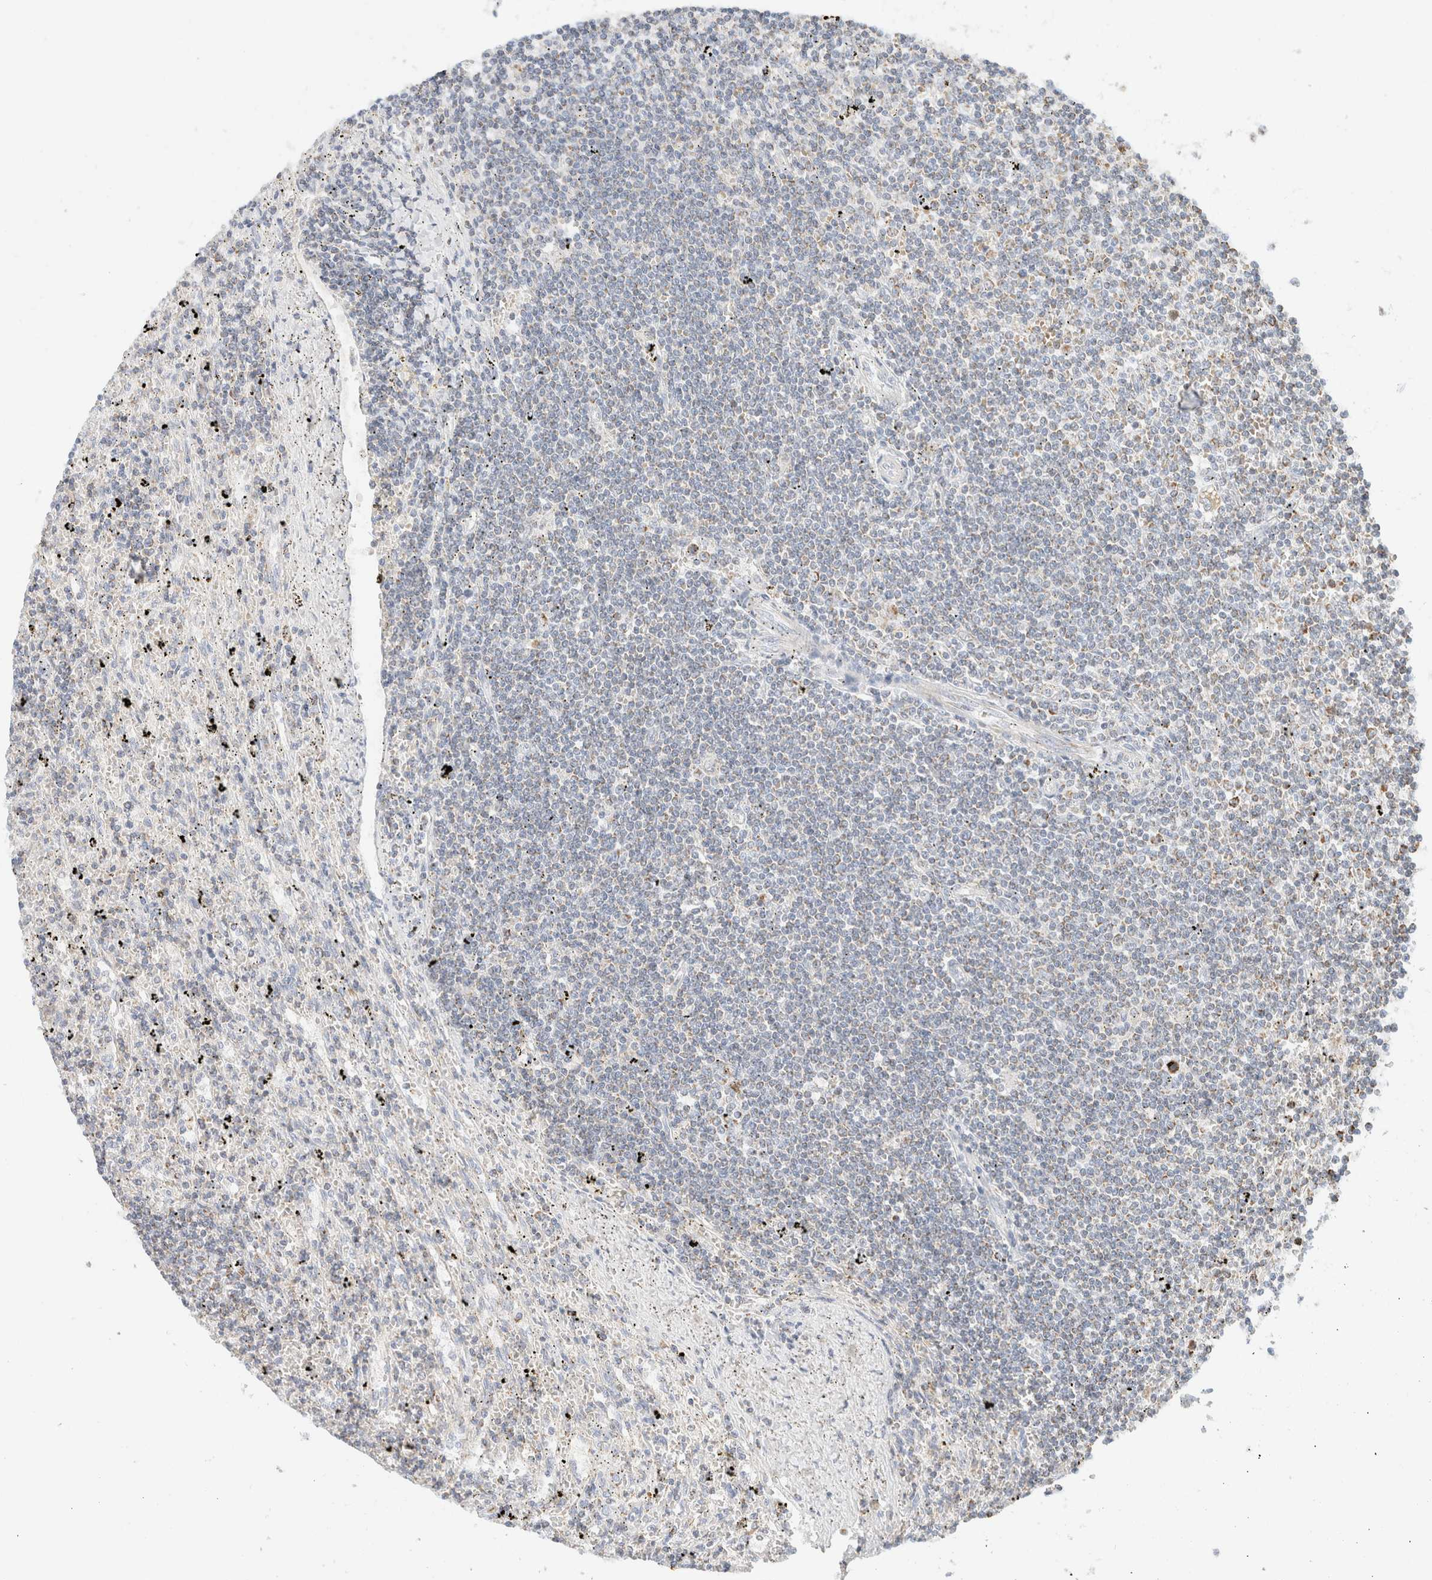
{"staining": {"intensity": "negative", "quantity": "none", "location": "none"}, "tissue": "lymphoma", "cell_type": "Tumor cells", "image_type": "cancer", "snomed": [{"axis": "morphology", "description": "Malignant lymphoma, non-Hodgkin's type, Low grade"}, {"axis": "topography", "description": "Spleen"}], "caption": "The IHC micrograph has no significant positivity in tumor cells of lymphoma tissue.", "gene": "HDHD3", "patient": {"sex": "male", "age": 76}}